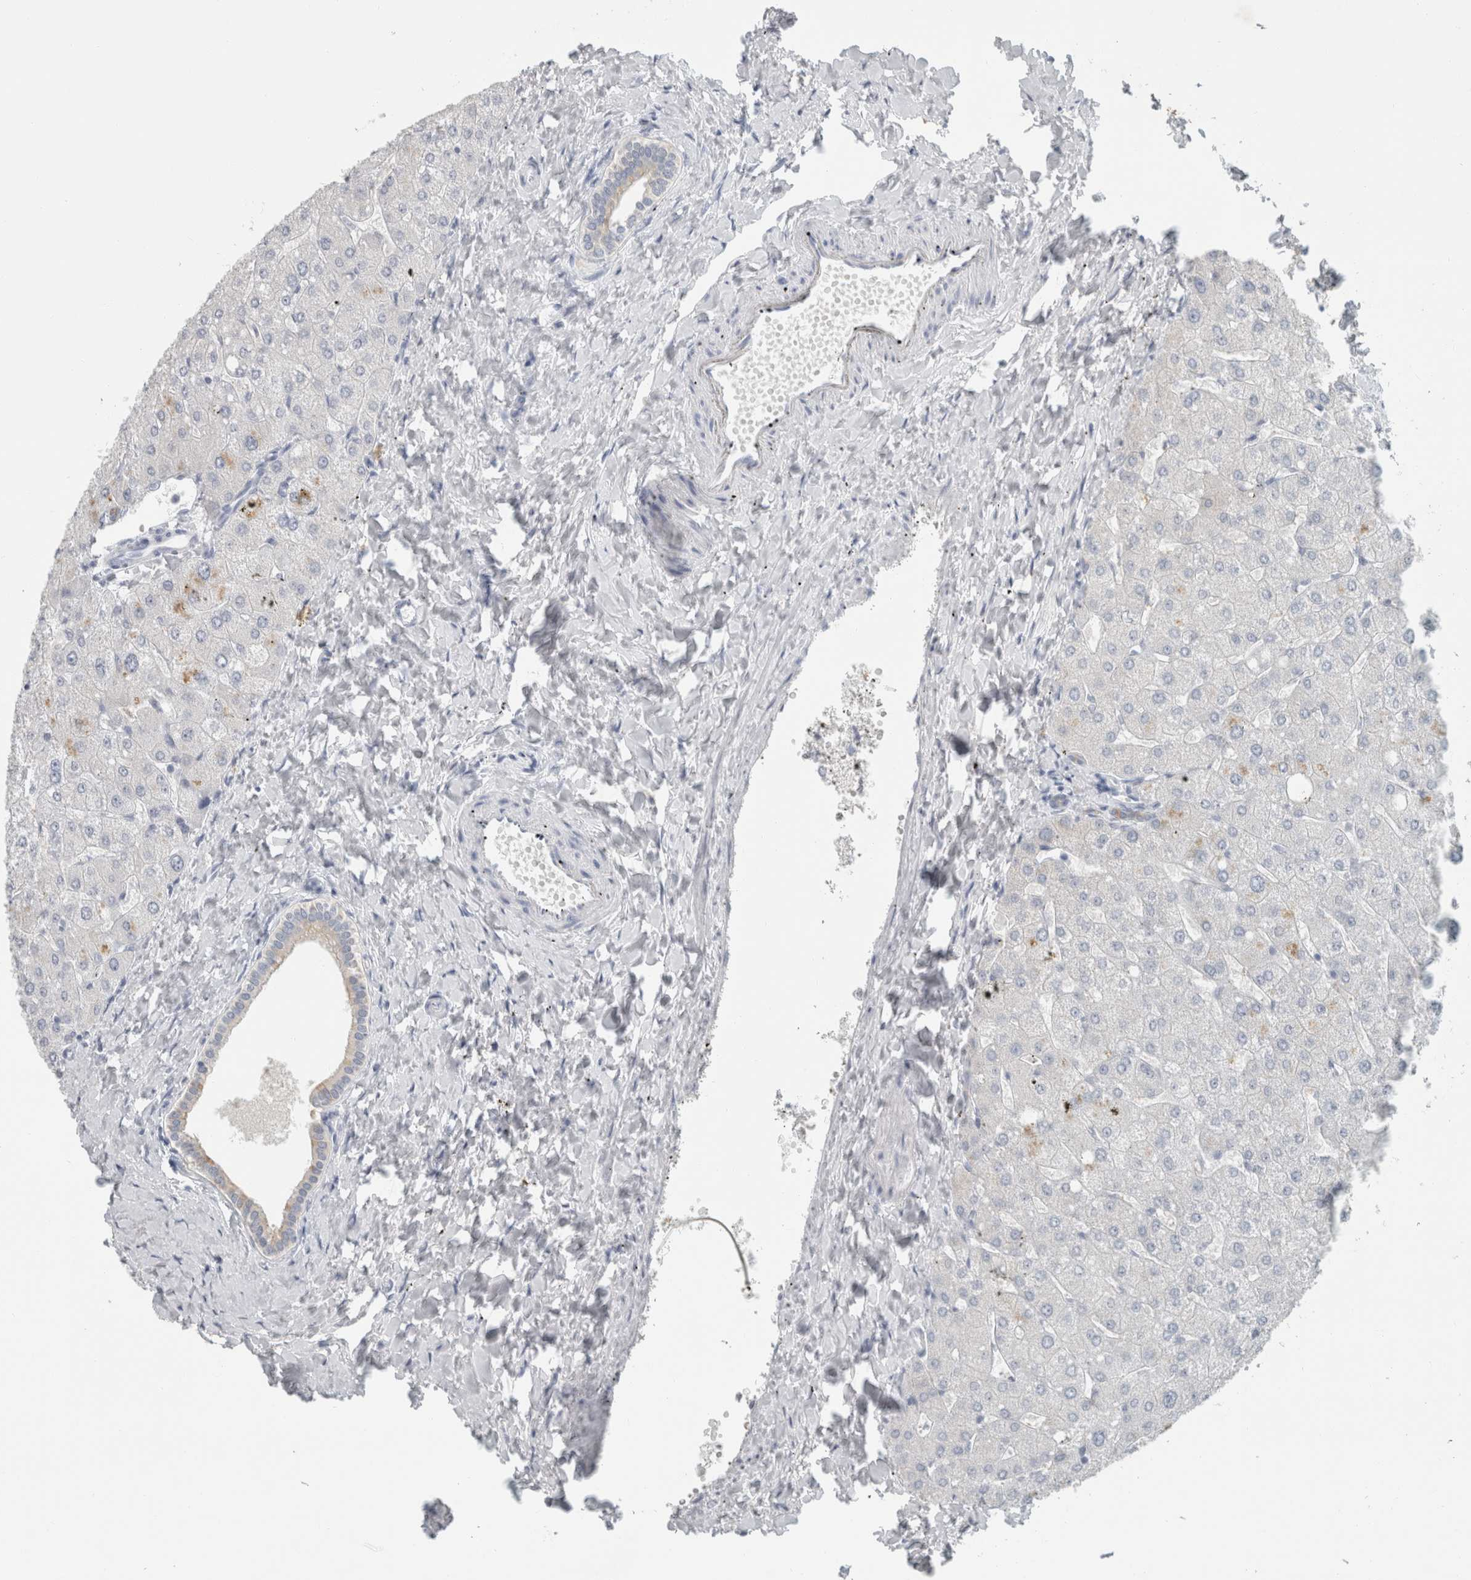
{"staining": {"intensity": "weak", "quantity": "25%-75%", "location": "cytoplasmic/membranous"}, "tissue": "liver", "cell_type": "Cholangiocytes", "image_type": "normal", "snomed": [{"axis": "morphology", "description": "Normal tissue, NOS"}, {"axis": "topography", "description": "Liver"}], "caption": "Protein expression analysis of unremarkable liver demonstrates weak cytoplasmic/membranous expression in approximately 25%-75% of cholangiocytes. Immunohistochemistry (ihc) stains the protein of interest in brown and the nuclei are stained blue.", "gene": "SLC28A3", "patient": {"sex": "male", "age": 55}}